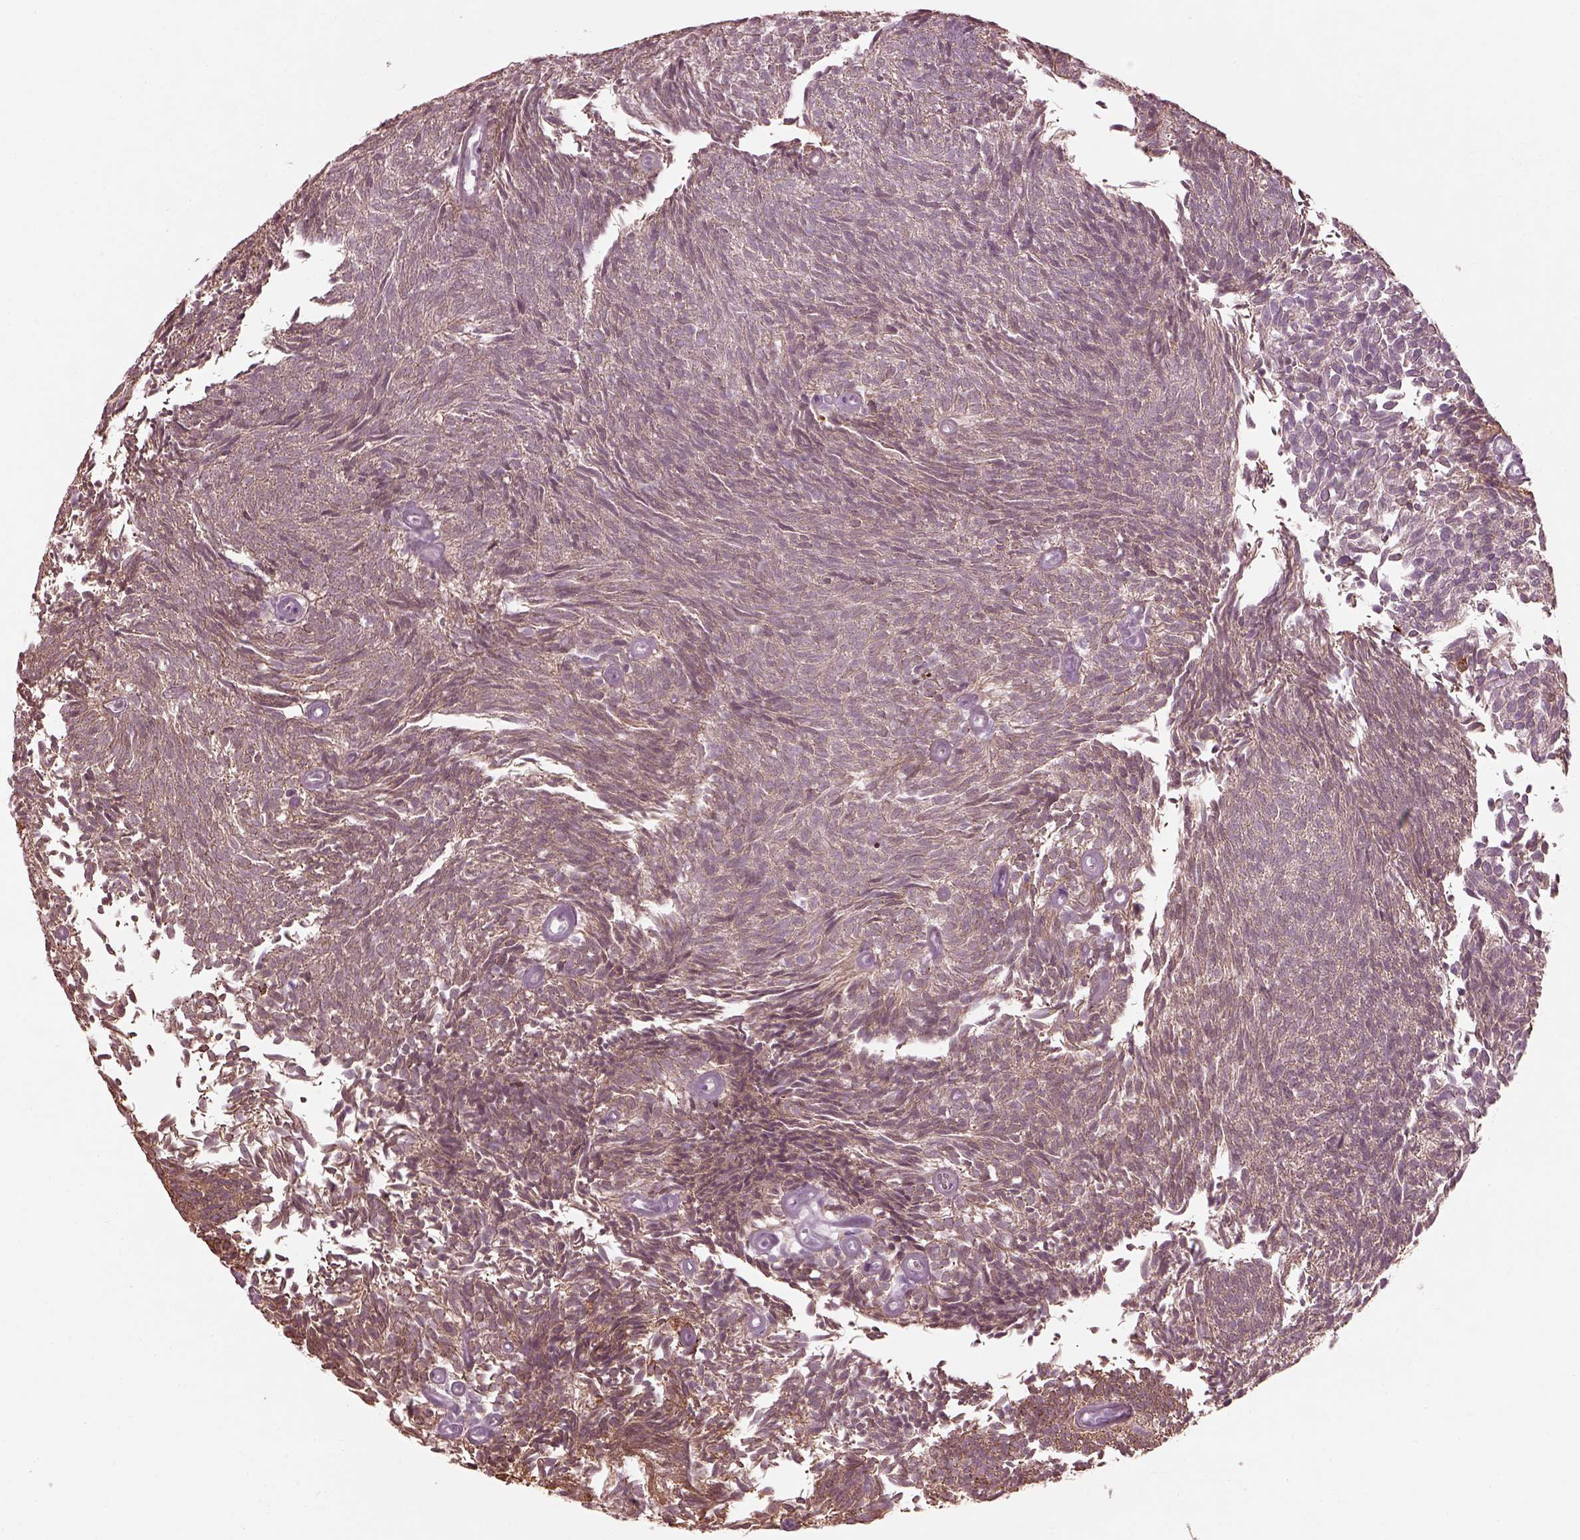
{"staining": {"intensity": "weak", "quantity": "<25%", "location": "cytoplasmic/membranous"}, "tissue": "urothelial cancer", "cell_type": "Tumor cells", "image_type": "cancer", "snomed": [{"axis": "morphology", "description": "Urothelial carcinoma, Low grade"}, {"axis": "topography", "description": "Urinary bladder"}], "caption": "Immunohistochemical staining of low-grade urothelial carcinoma reveals no significant expression in tumor cells.", "gene": "EFEMP1", "patient": {"sex": "male", "age": 77}}